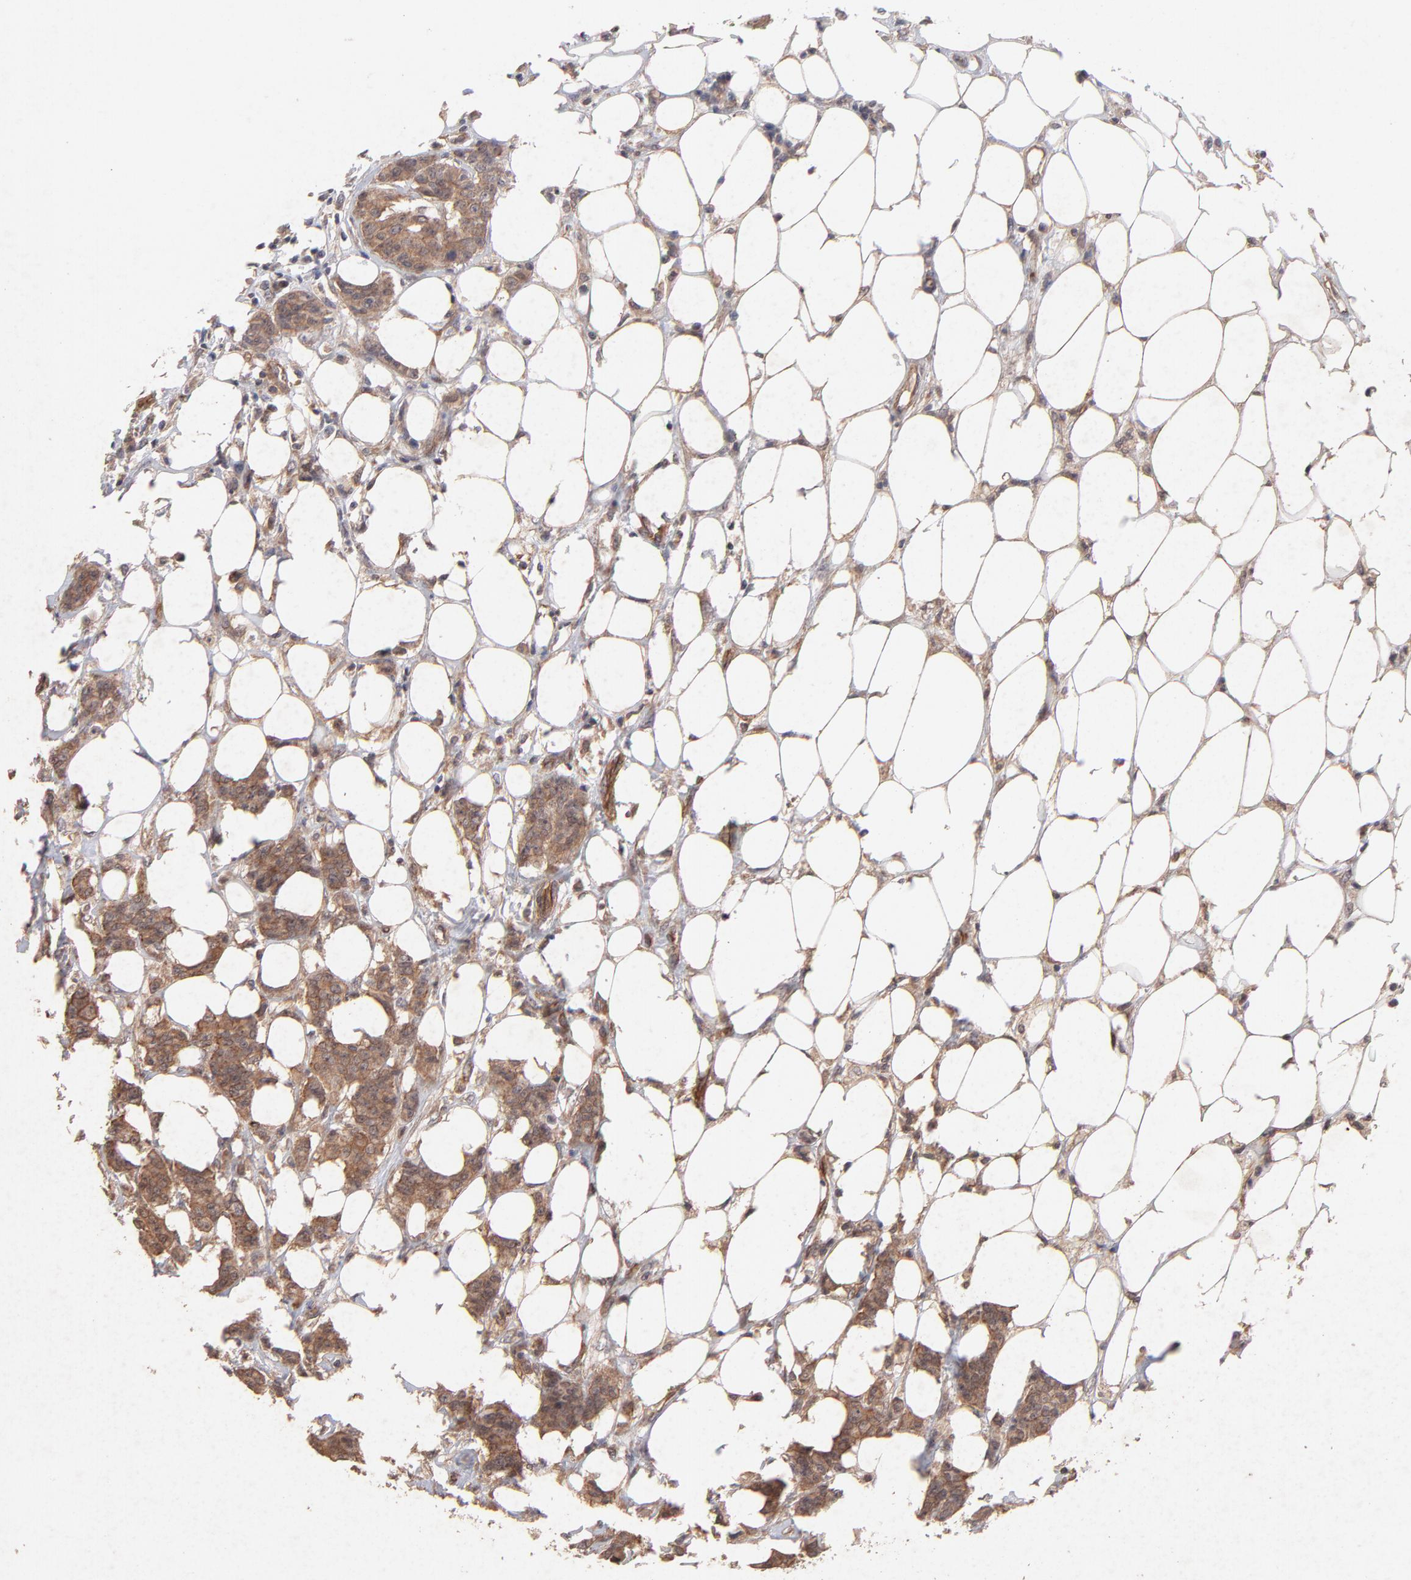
{"staining": {"intensity": "moderate", "quantity": ">75%", "location": "cytoplasmic/membranous"}, "tissue": "breast cancer", "cell_type": "Tumor cells", "image_type": "cancer", "snomed": [{"axis": "morphology", "description": "Duct carcinoma"}, {"axis": "topography", "description": "Breast"}], "caption": "This photomicrograph exhibits immunohistochemistry (IHC) staining of human invasive ductal carcinoma (breast), with medium moderate cytoplasmic/membranous expression in approximately >75% of tumor cells.", "gene": "STAP2", "patient": {"sex": "female", "age": 40}}